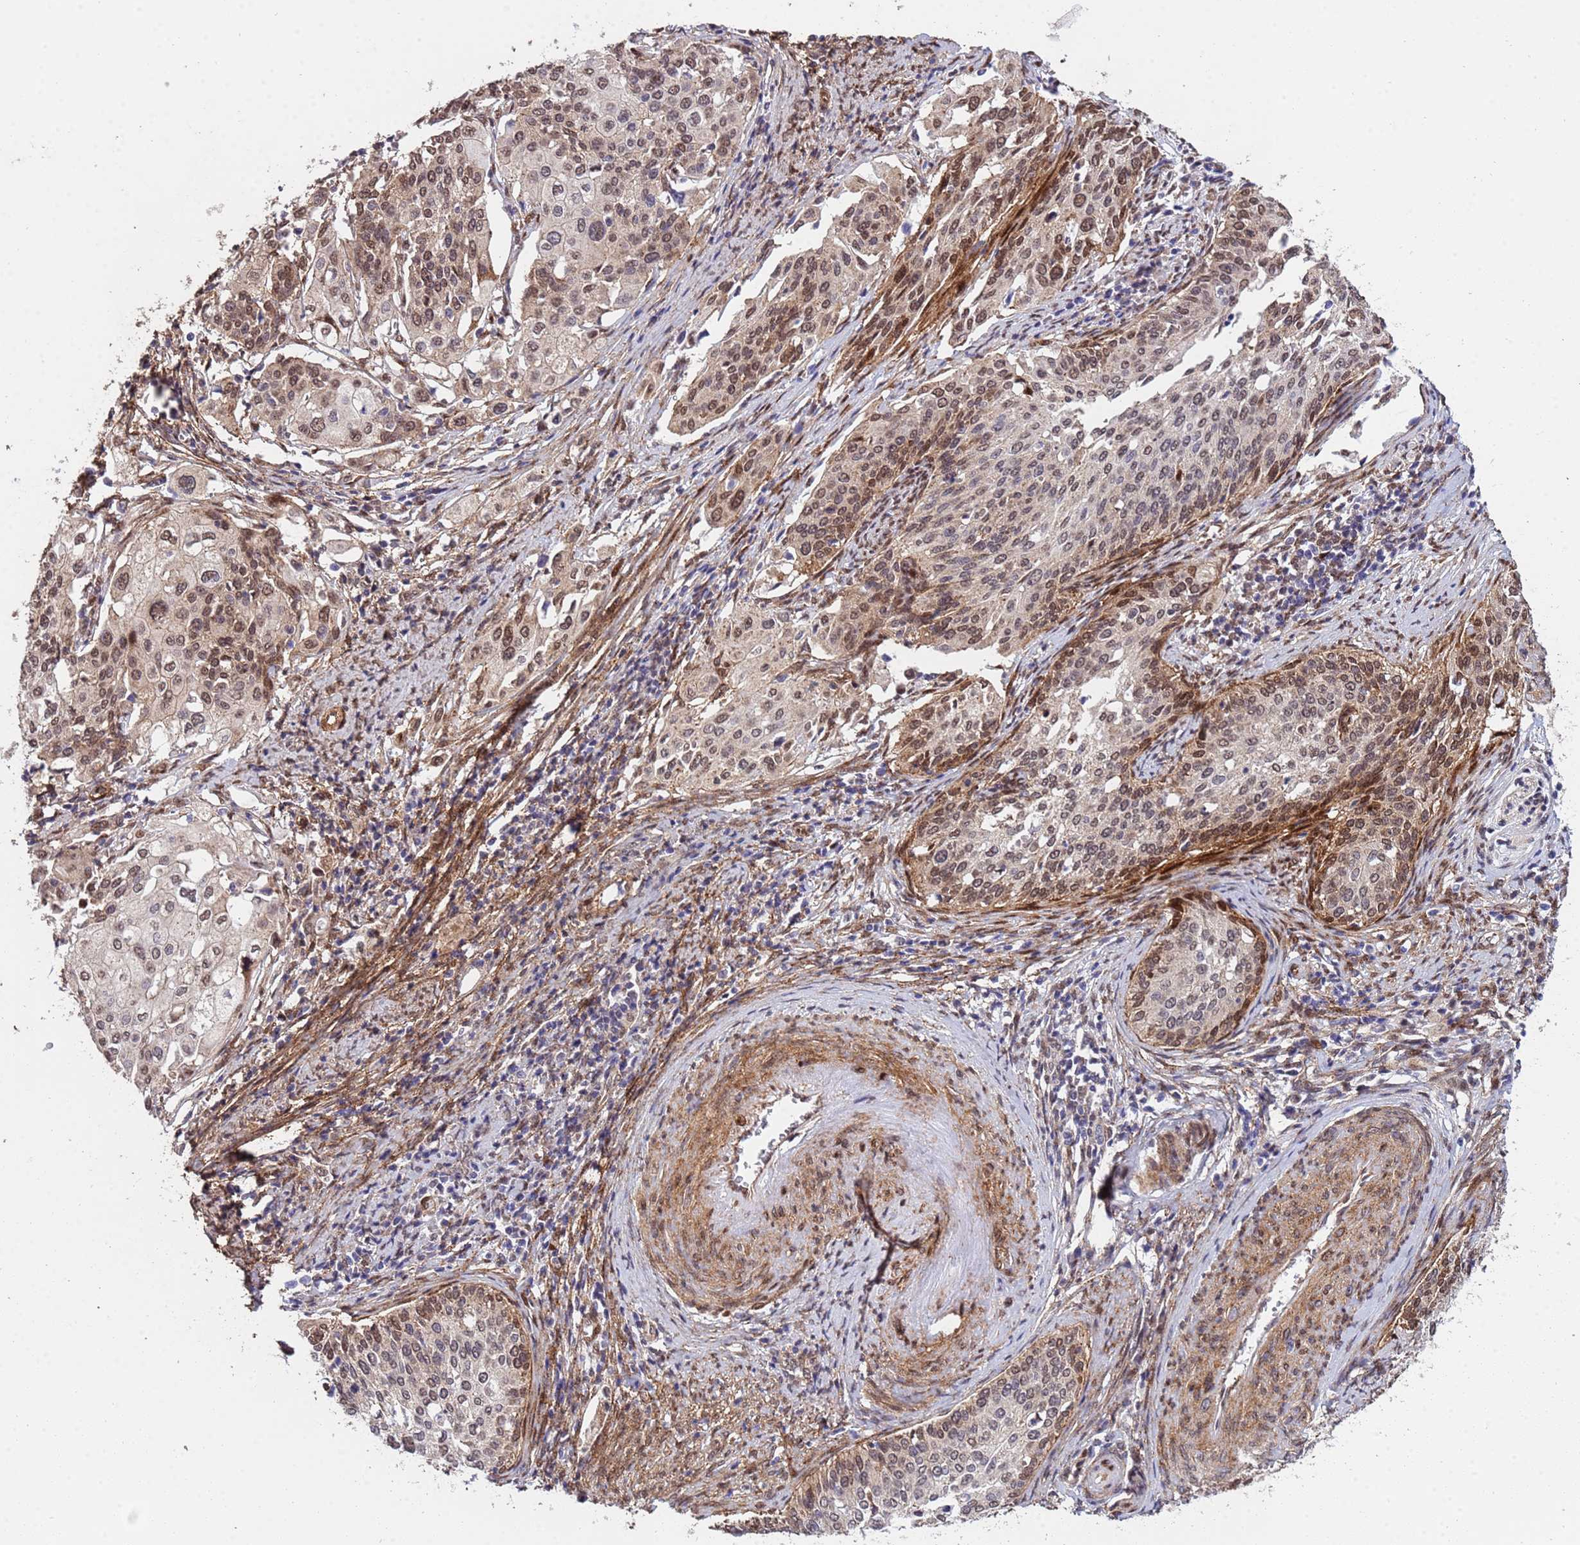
{"staining": {"intensity": "moderate", "quantity": ">75%", "location": "nuclear"}, "tissue": "cervical cancer", "cell_type": "Tumor cells", "image_type": "cancer", "snomed": [{"axis": "morphology", "description": "Squamous cell carcinoma, NOS"}, {"axis": "topography", "description": "Cervix"}], "caption": "Immunohistochemical staining of human cervical squamous cell carcinoma reveals medium levels of moderate nuclear protein positivity in about >75% of tumor cells.", "gene": "TRIP6", "patient": {"sex": "female", "age": 44}}